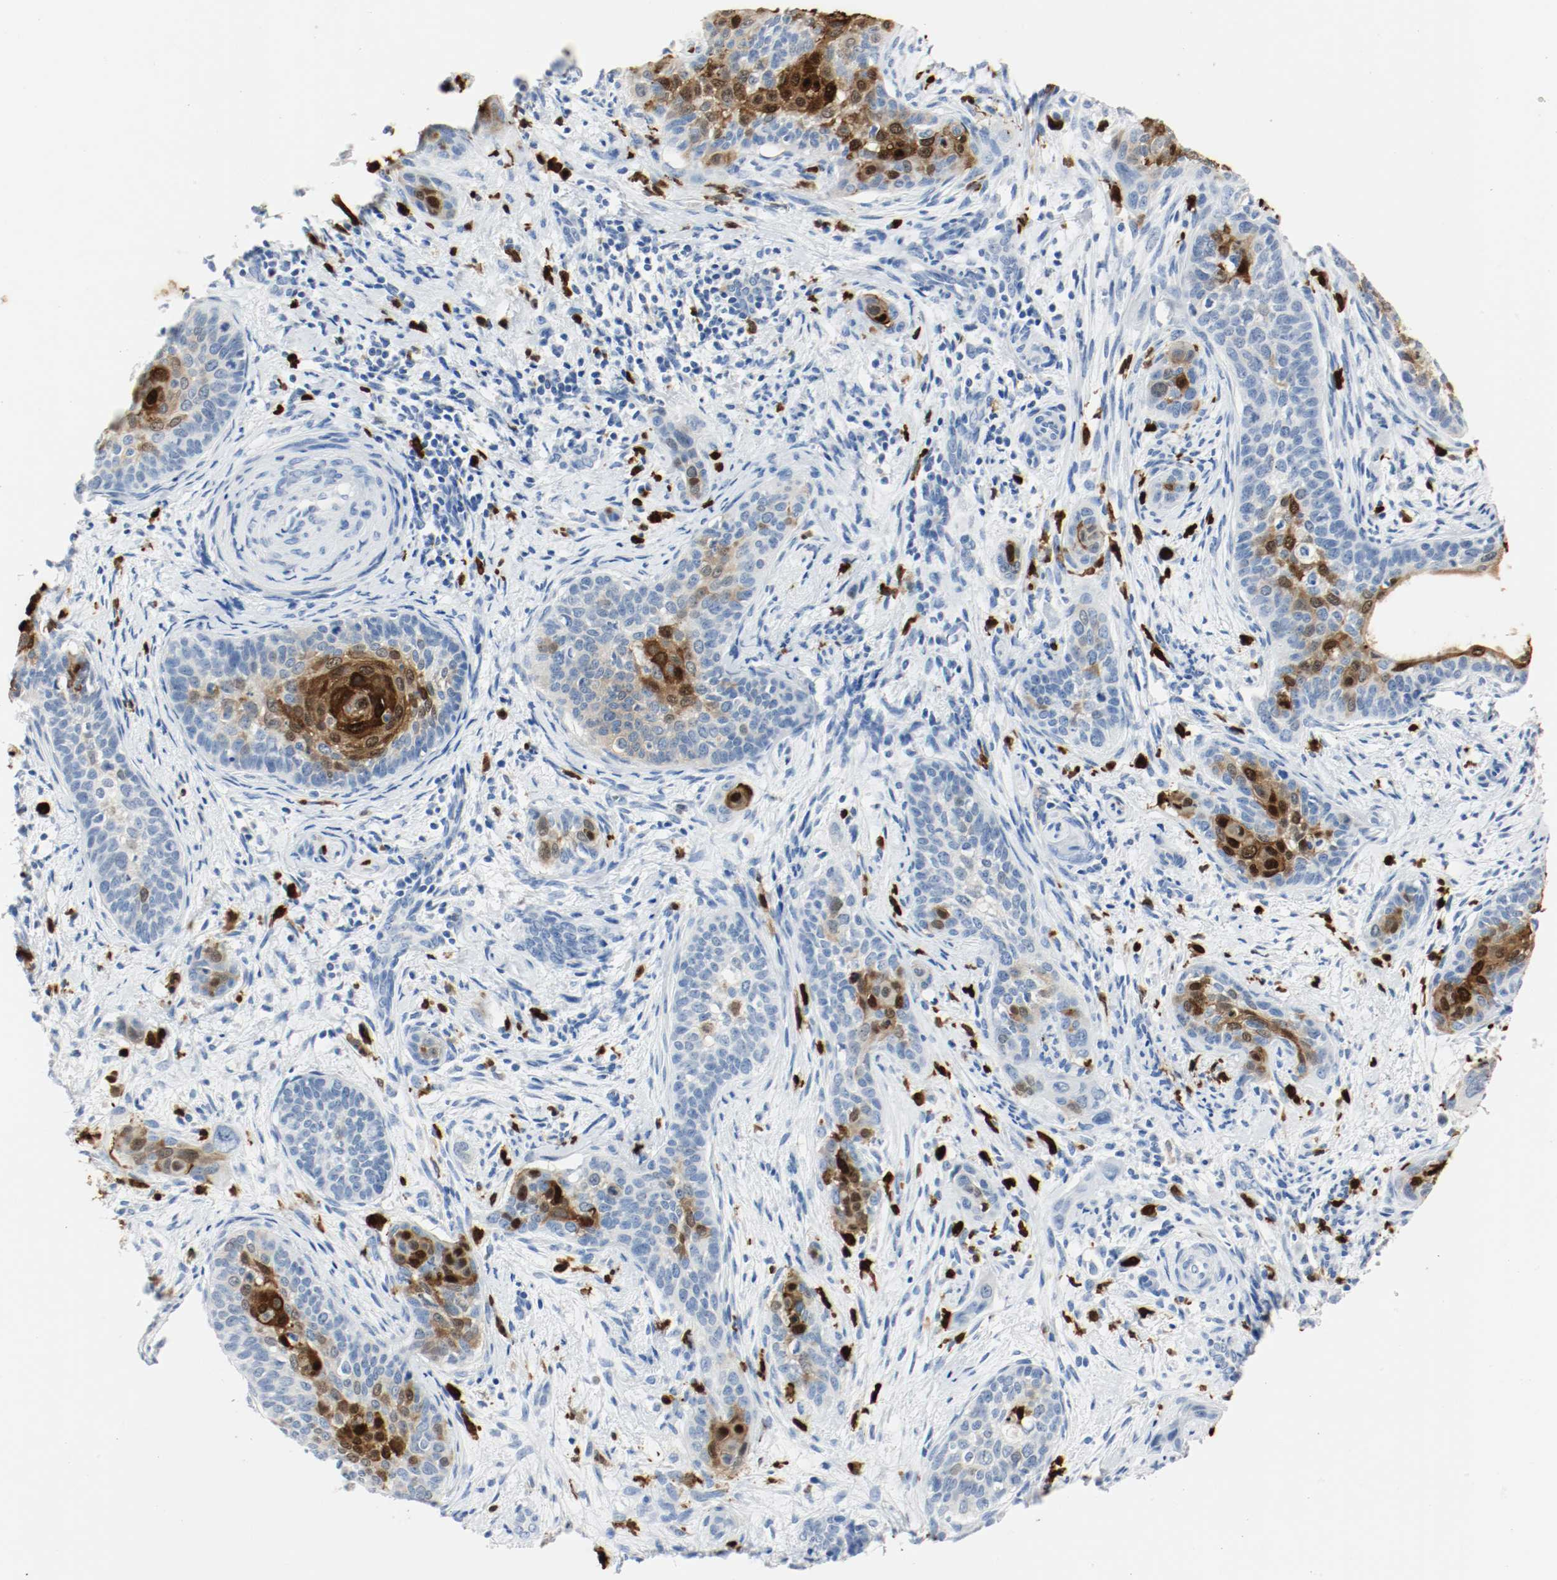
{"staining": {"intensity": "strong", "quantity": "25%-75%", "location": "cytoplasmic/membranous"}, "tissue": "cervical cancer", "cell_type": "Tumor cells", "image_type": "cancer", "snomed": [{"axis": "morphology", "description": "Squamous cell carcinoma, NOS"}, {"axis": "topography", "description": "Cervix"}], "caption": "Immunohistochemical staining of human squamous cell carcinoma (cervical) displays high levels of strong cytoplasmic/membranous staining in about 25%-75% of tumor cells. (Brightfield microscopy of DAB IHC at high magnification).", "gene": "S100A9", "patient": {"sex": "female", "age": 33}}